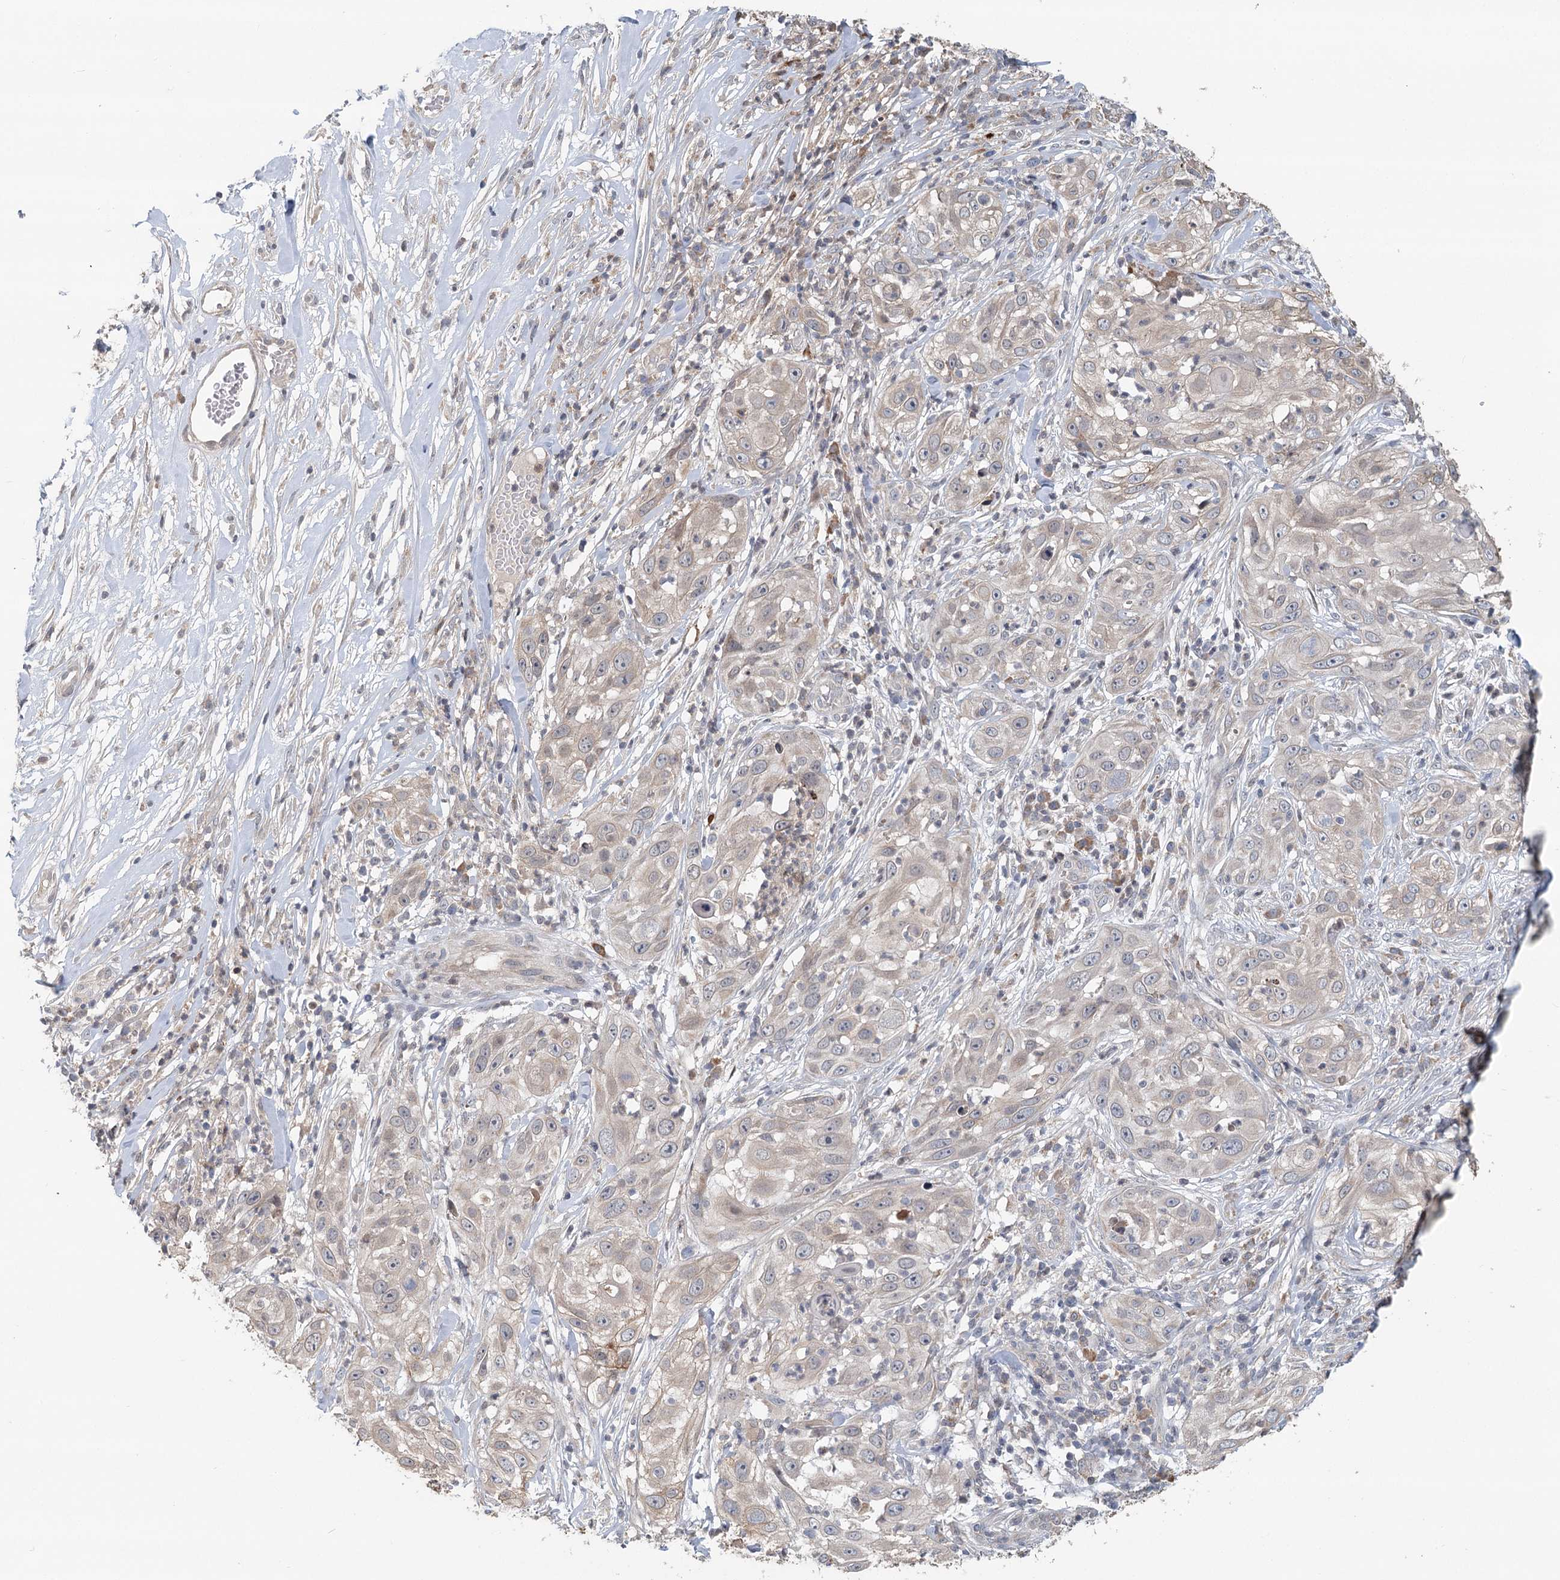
{"staining": {"intensity": "moderate", "quantity": "<25%", "location": "cytoplasmic/membranous"}, "tissue": "skin cancer", "cell_type": "Tumor cells", "image_type": "cancer", "snomed": [{"axis": "morphology", "description": "Squamous cell carcinoma, NOS"}, {"axis": "topography", "description": "Skin"}], "caption": "DAB immunohistochemical staining of human skin cancer demonstrates moderate cytoplasmic/membranous protein positivity in approximately <25% of tumor cells.", "gene": "RNF111", "patient": {"sex": "female", "age": 44}}